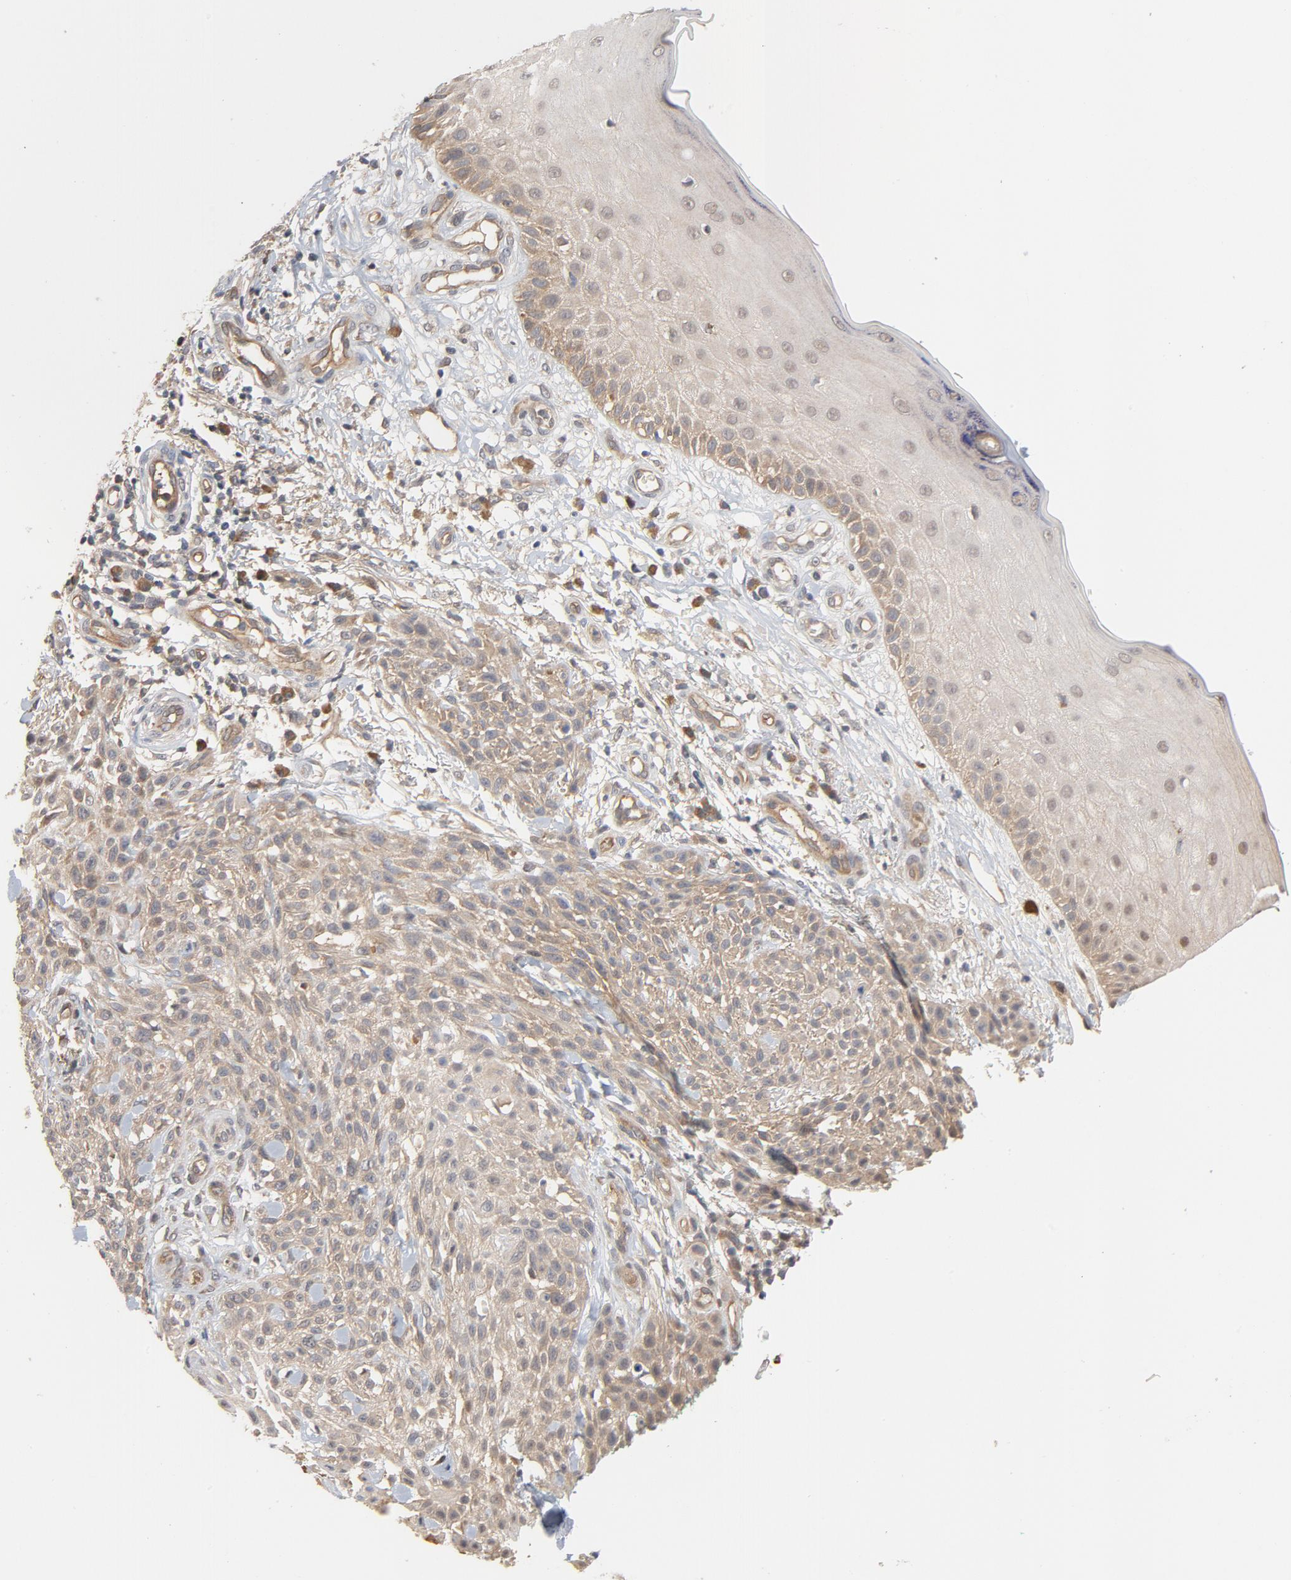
{"staining": {"intensity": "negative", "quantity": "none", "location": "none"}, "tissue": "skin cancer", "cell_type": "Tumor cells", "image_type": "cancer", "snomed": [{"axis": "morphology", "description": "Squamous cell carcinoma, NOS"}, {"axis": "topography", "description": "Skin"}], "caption": "The micrograph demonstrates no staining of tumor cells in skin cancer.", "gene": "PITPNM2", "patient": {"sex": "female", "age": 42}}